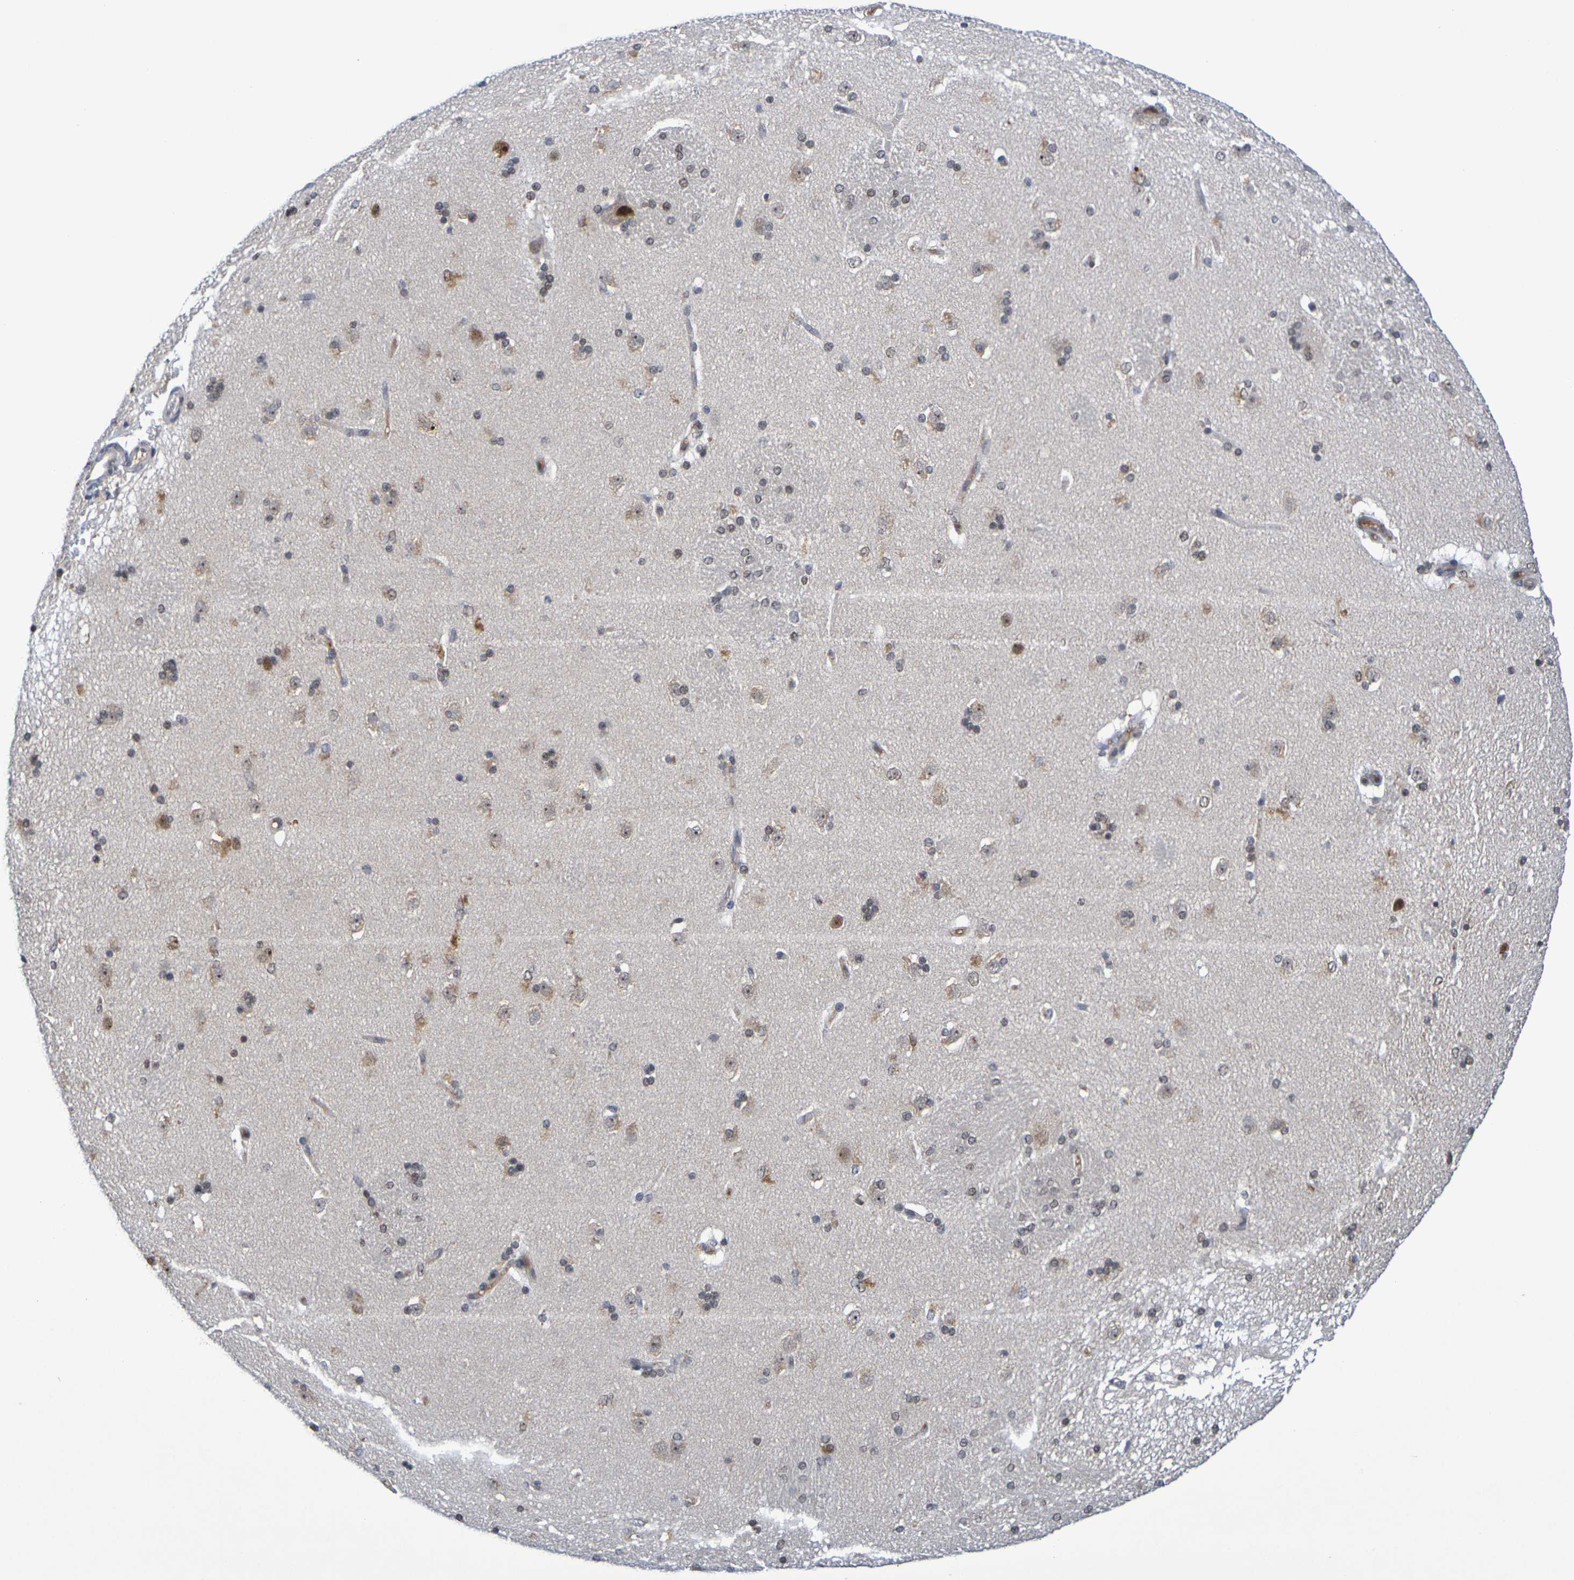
{"staining": {"intensity": "moderate", "quantity": "25%-75%", "location": "nuclear"}, "tissue": "caudate", "cell_type": "Glial cells", "image_type": "normal", "snomed": [{"axis": "morphology", "description": "Normal tissue, NOS"}, {"axis": "topography", "description": "Lateral ventricle wall"}], "caption": "Protein analysis of unremarkable caudate exhibits moderate nuclear staining in about 25%-75% of glial cells. (IHC, brightfield microscopy, high magnification).", "gene": "TERF2", "patient": {"sex": "female", "age": 19}}